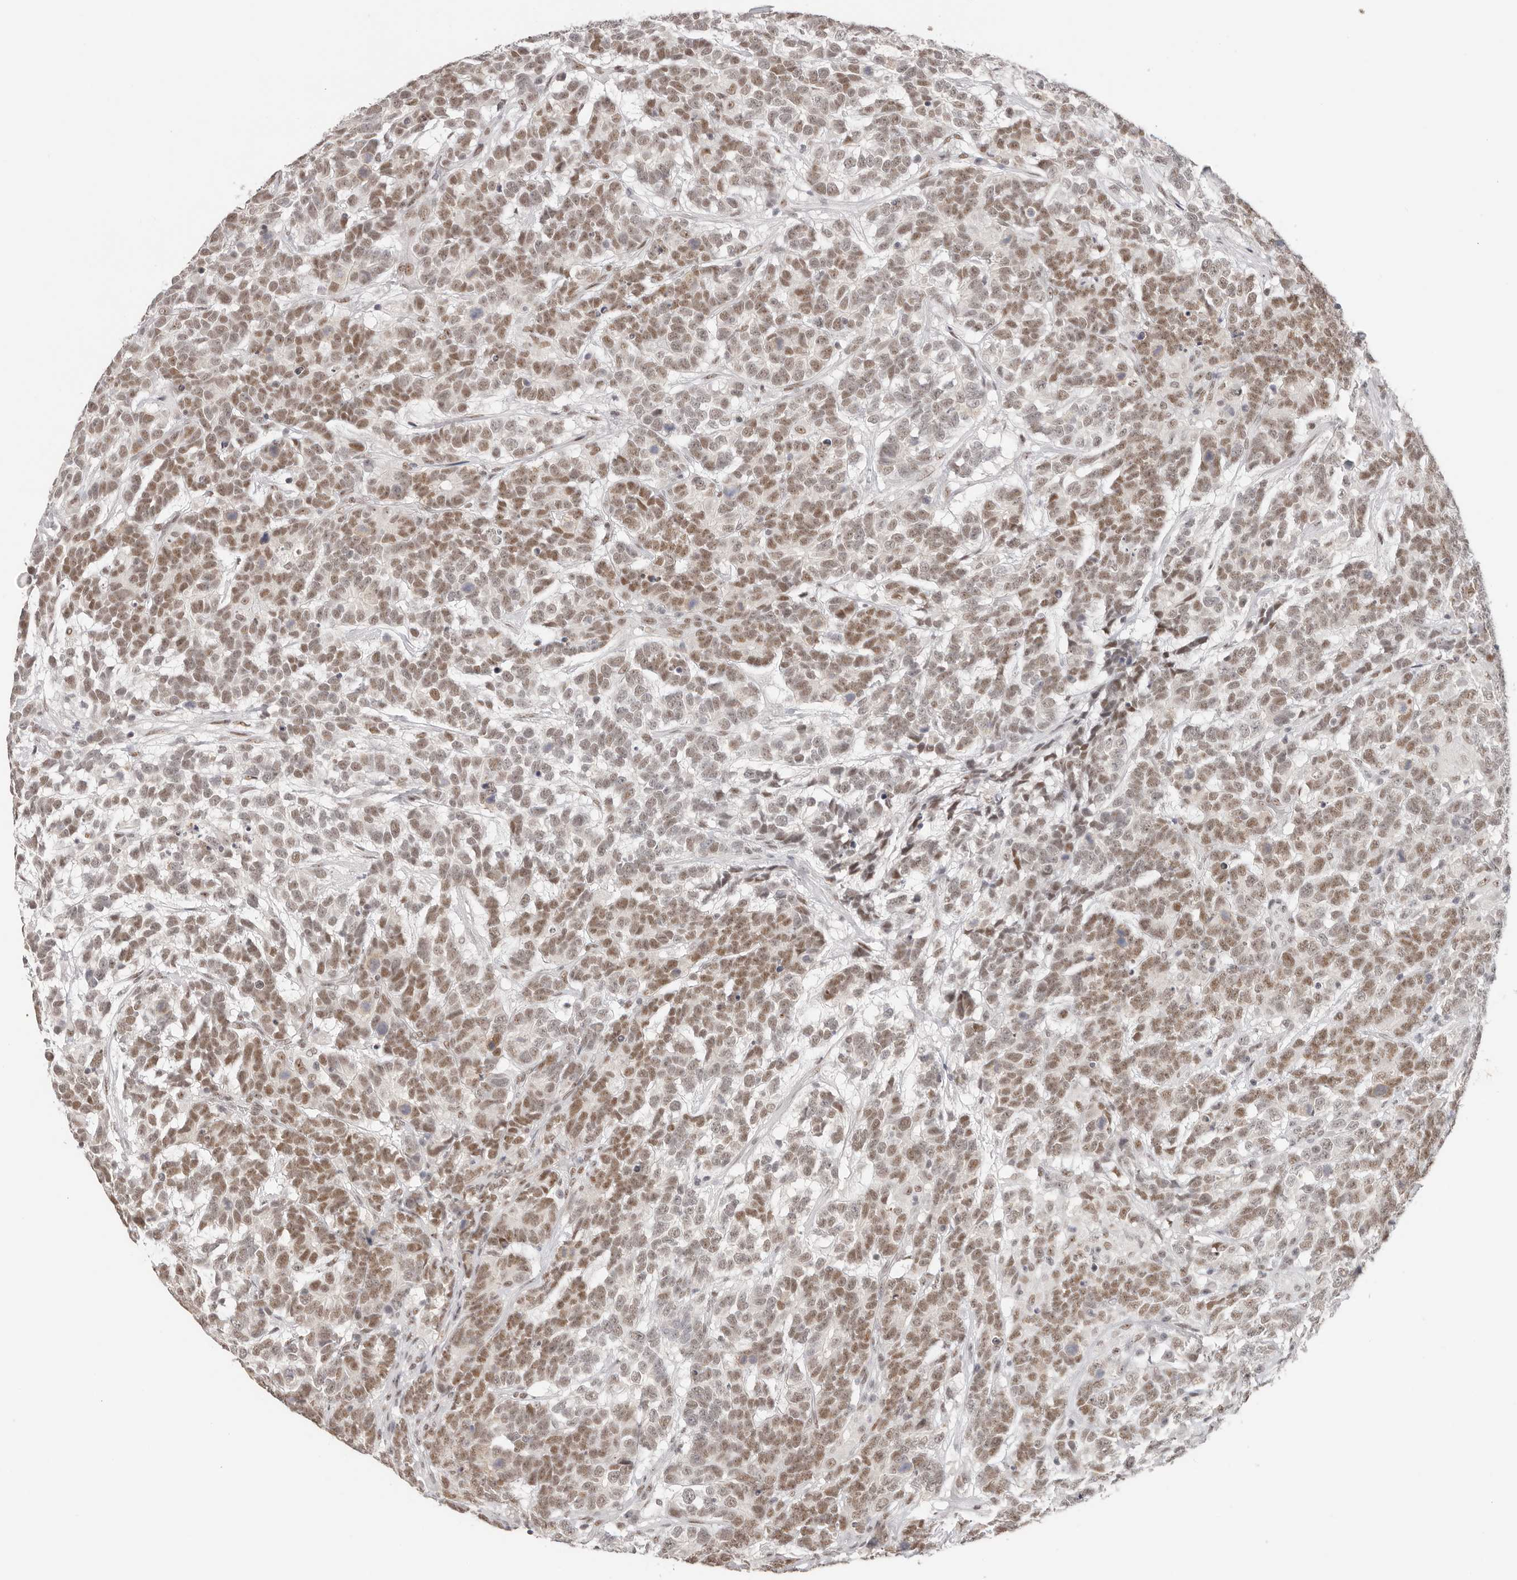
{"staining": {"intensity": "moderate", "quantity": ">75%", "location": "nuclear"}, "tissue": "testis cancer", "cell_type": "Tumor cells", "image_type": "cancer", "snomed": [{"axis": "morphology", "description": "Carcinoma, Embryonal, NOS"}, {"axis": "topography", "description": "Testis"}], "caption": "Immunohistochemical staining of human testis cancer (embryonal carcinoma) exhibits medium levels of moderate nuclear expression in approximately >75% of tumor cells.", "gene": "LARP7", "patient": {"sex": "male", "age": 26}}